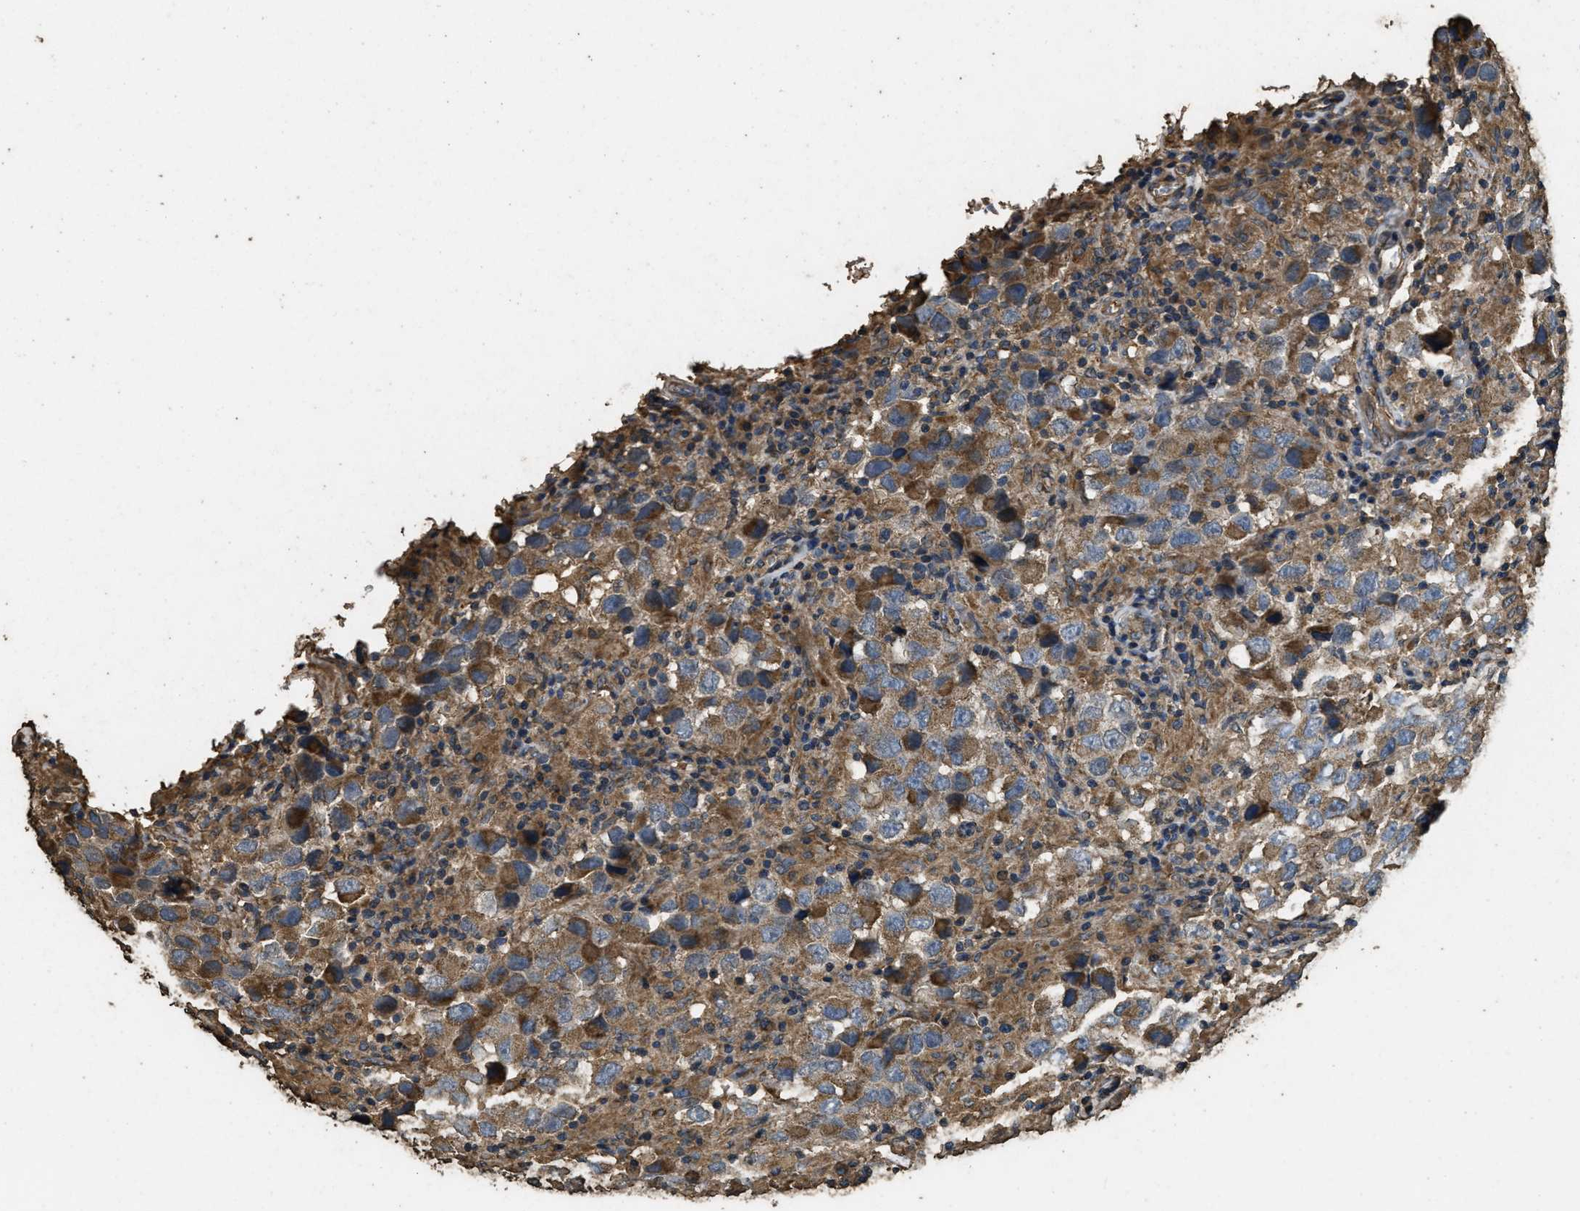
{"staining": {"intensity": "moderate", "quantity": ">75%", "location": "cytoplasmic/membranous"}, "tissue": "testis cancer", "cell_type": "Tumor cells", "image_type": "cancer", "snomed": [{"axis": "morphology", "description": "Carcinoma, Embryonal, NOS"}, {"axis": "topography", "description": "Testis"}], "caption": "Immunohistochemical staining of embryonal carcinoma (testis) reveals medium levels of moderate cytoplasmic/membranous protein expression in about >75% of tumor cells.", "gene": "CYRIA", "patient": {"sex": "male", "age": 21}}